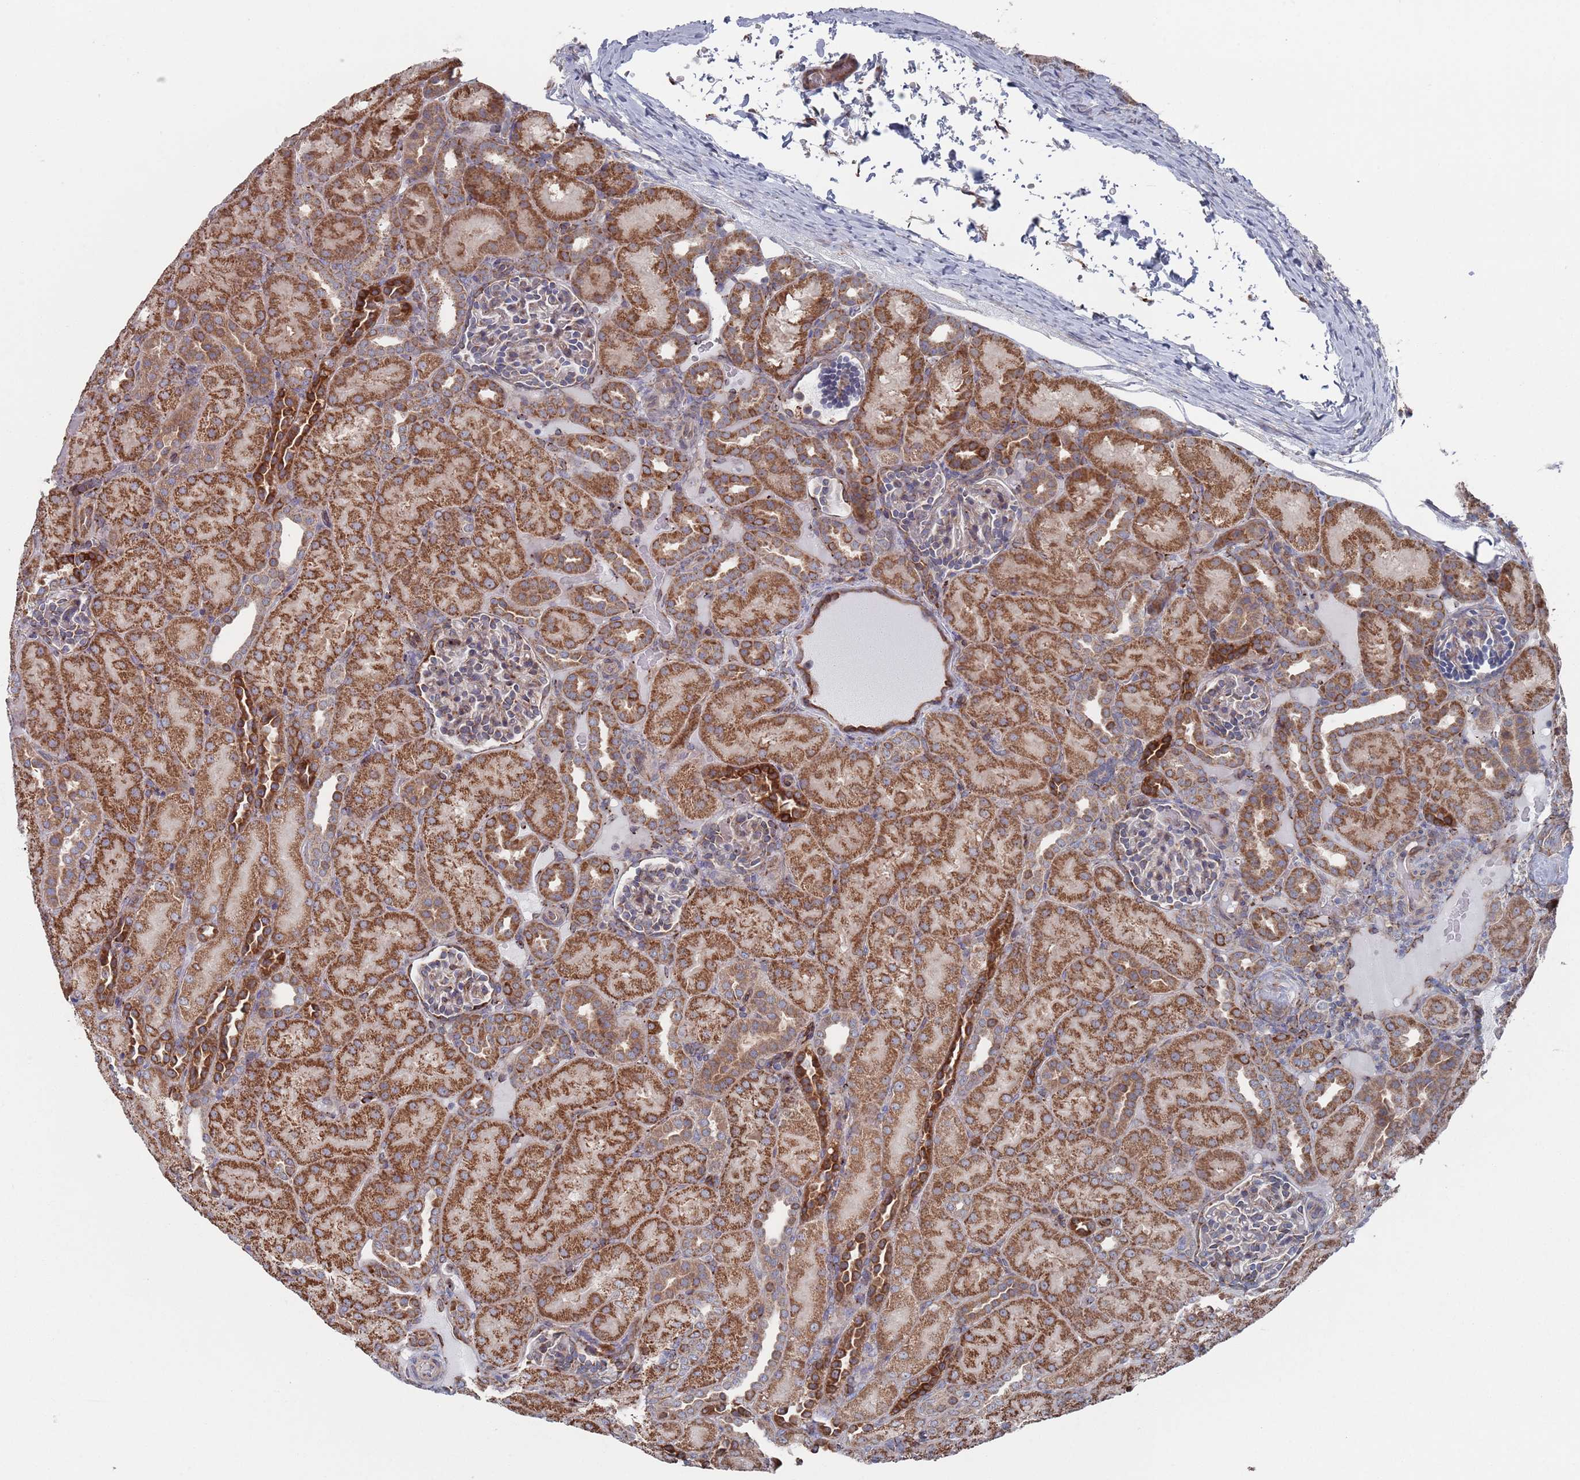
{"staining": {"intensity": "moderate", "quantity": "25%-75%", "location": "cytoplasmic/membranous"}, "tissue": "kidney", "cell_type": "Cells in glomeruli", "image_type": "normal", "snomed": [{"axis": "morphology", "description": "Normal tissue, NOS"}, {"axis": "topography", "description": "Kidney"}], "caption": "The image reveals a brown stain indicating the presence of a protein in the cytoplasmic/membranous of cells in glomeruli in kidney. The staining is performed using DAB (3,3'-diaminobenzidine) brown chromogen to label protein expression. The nuclei are counter-stained blue using hematoxylin.", "gene": "CCDC106", "patient": {"sex": "male", "age": 1}}